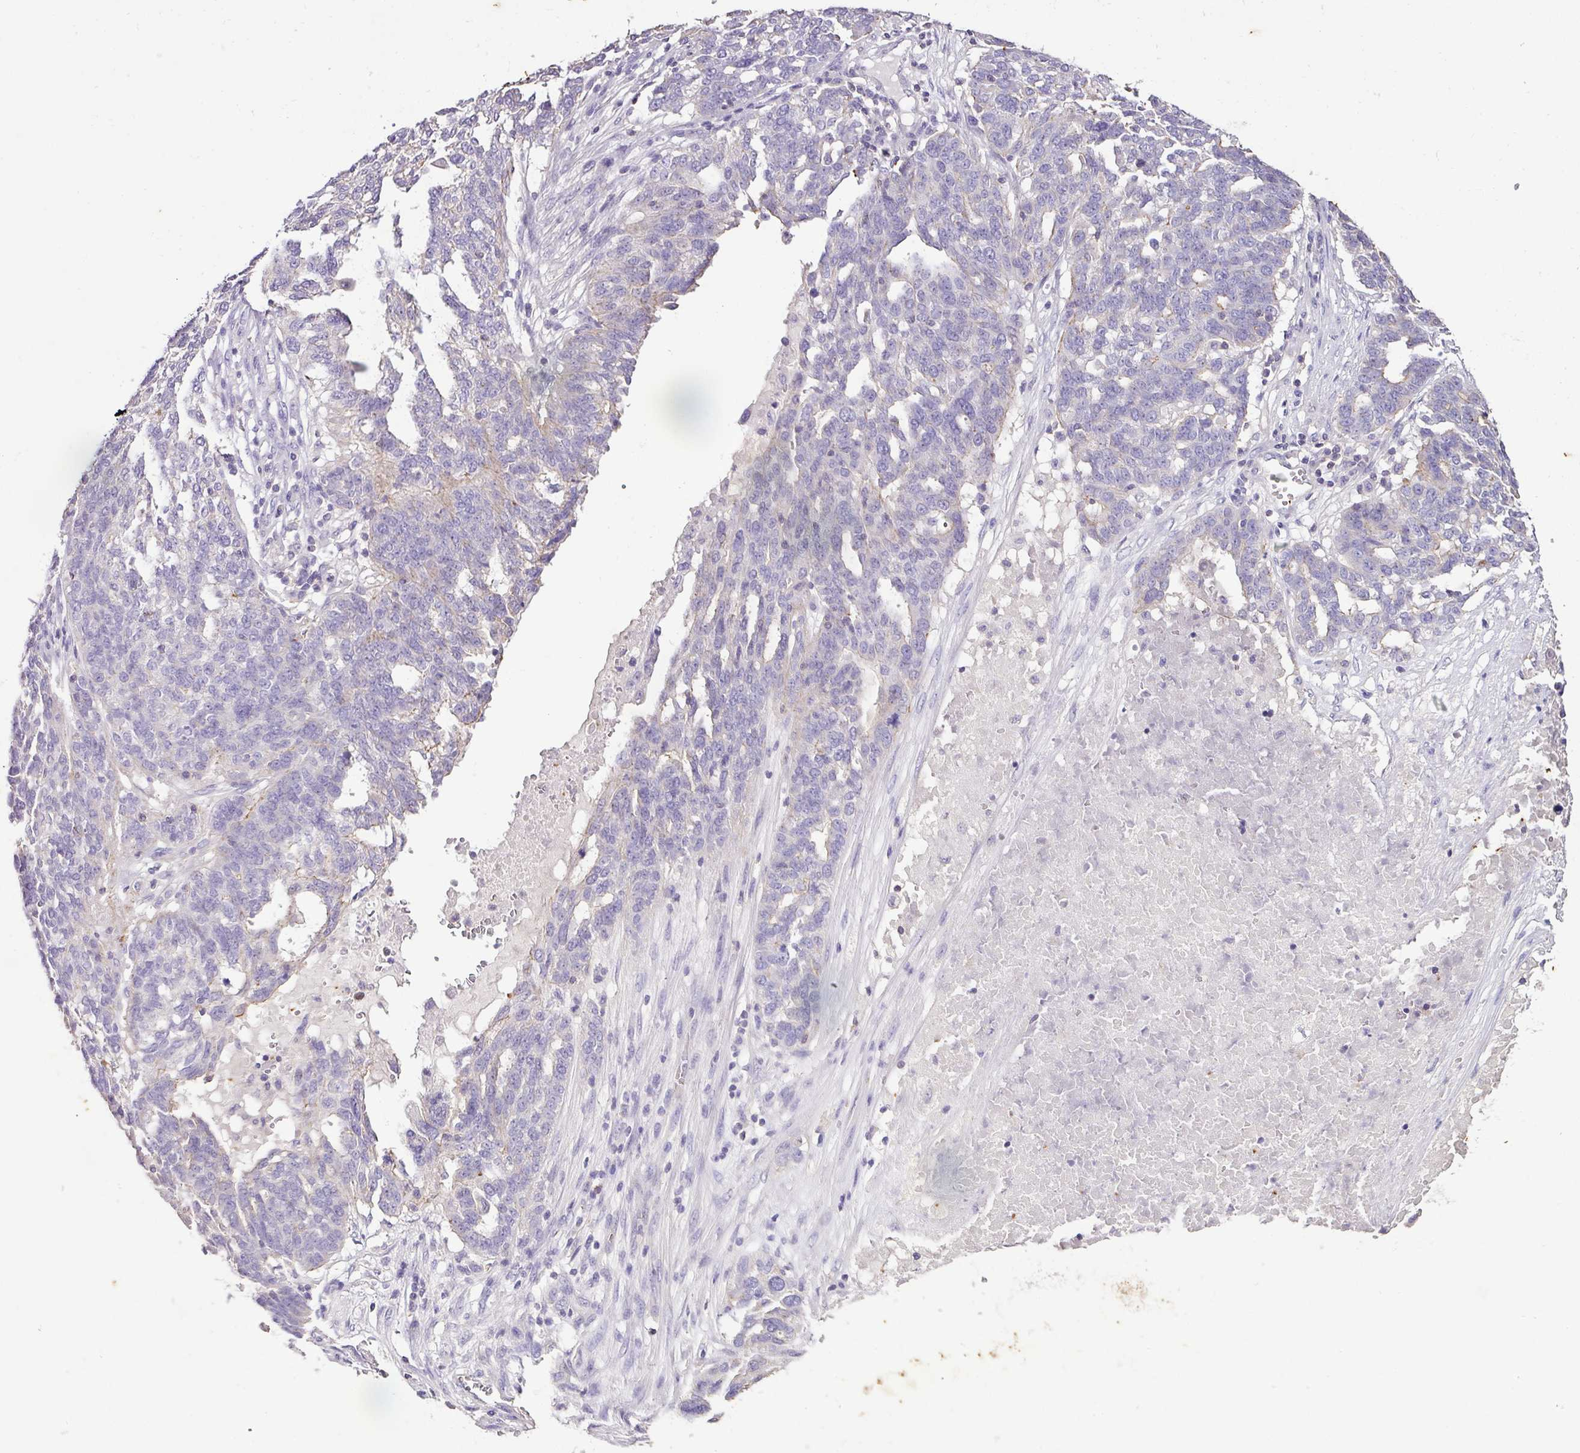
{"staining": {"intensity": "negative", "quantity": "none", "location": "none"}, "tissue": "ovarian cancer", "cell_type": "Tumor cells", "image_type": "cancer", "snomed": [{"axis": "morphology", "description": "Cystadenocarcinoma, serous, NOS"}, {"axis": "topography", "description": "Ovary"}], "caption": "Immunohistochemistry image of ovarian cancer stained for a protein (brown), which demonstrates no staining in tumor cells.", "gene": "AGR3", "patient": {"sex": "female", "age": 59}}